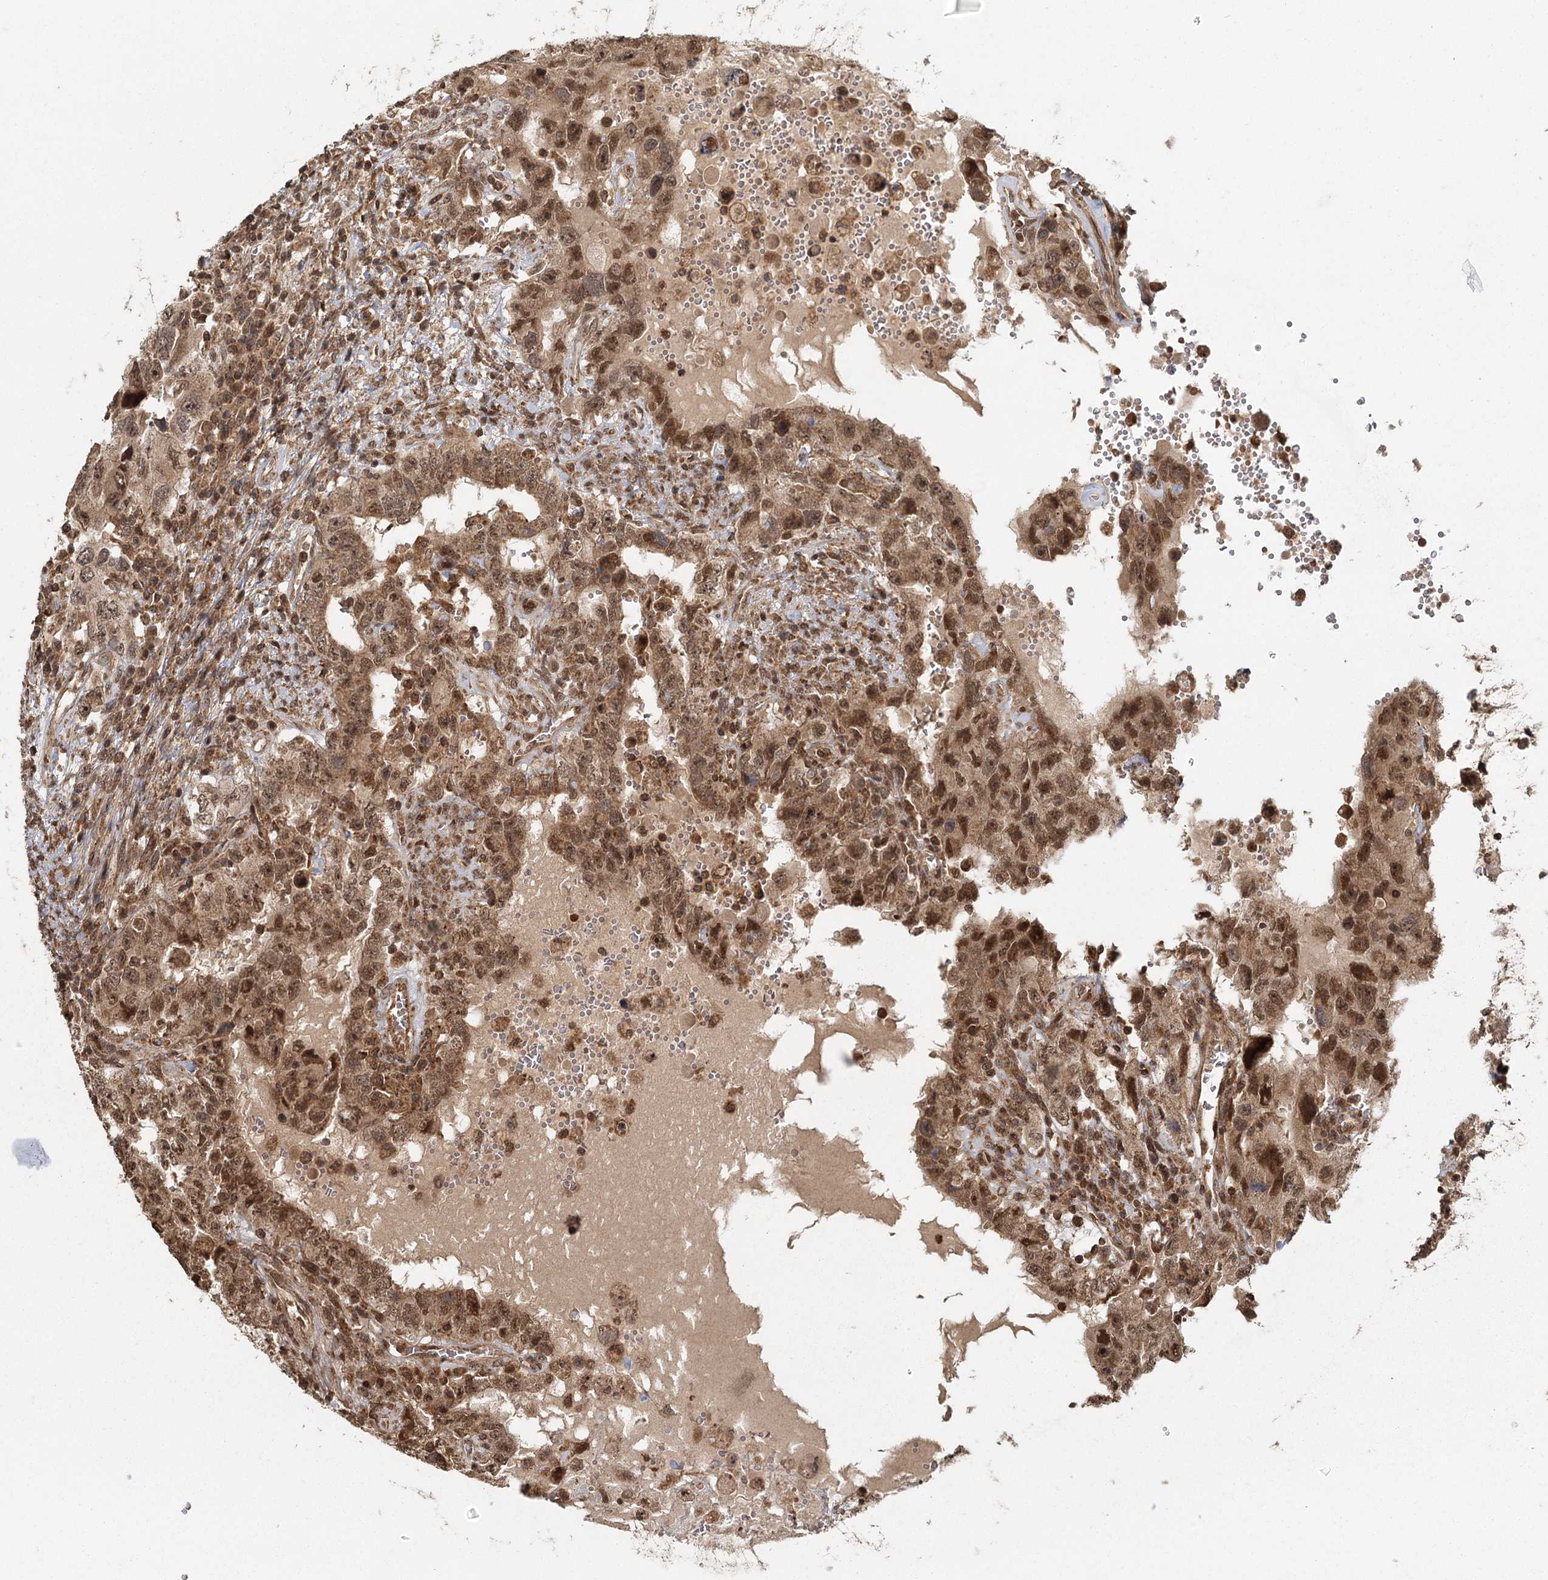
{"staining": {"intensity": "moderate", "quantity": ">75%", "location": "cytoplasmic/membranous,nuclear"}, "tissue": "testis cancer", "cell_type": "Tumor cells", "image_type": "cancer", "snomed": [{"axis": "morphology", "description": "Carcinoma, Embryonal, NOS"}, {"axis": "topography", "description": "Testis"}], "caption": "A high-resolution photomicrograph shows IHC staining of testis cancer, which reveals moderate cytoplasmic/membranous and nuclear expression in about >75% of tumor cells. (DAB (3,3'-diaminobenzidine) IHC with brightfield microscopy, high magnification).", "gene": "MICU1", "patient": {"sex": "male", "age": 26}}